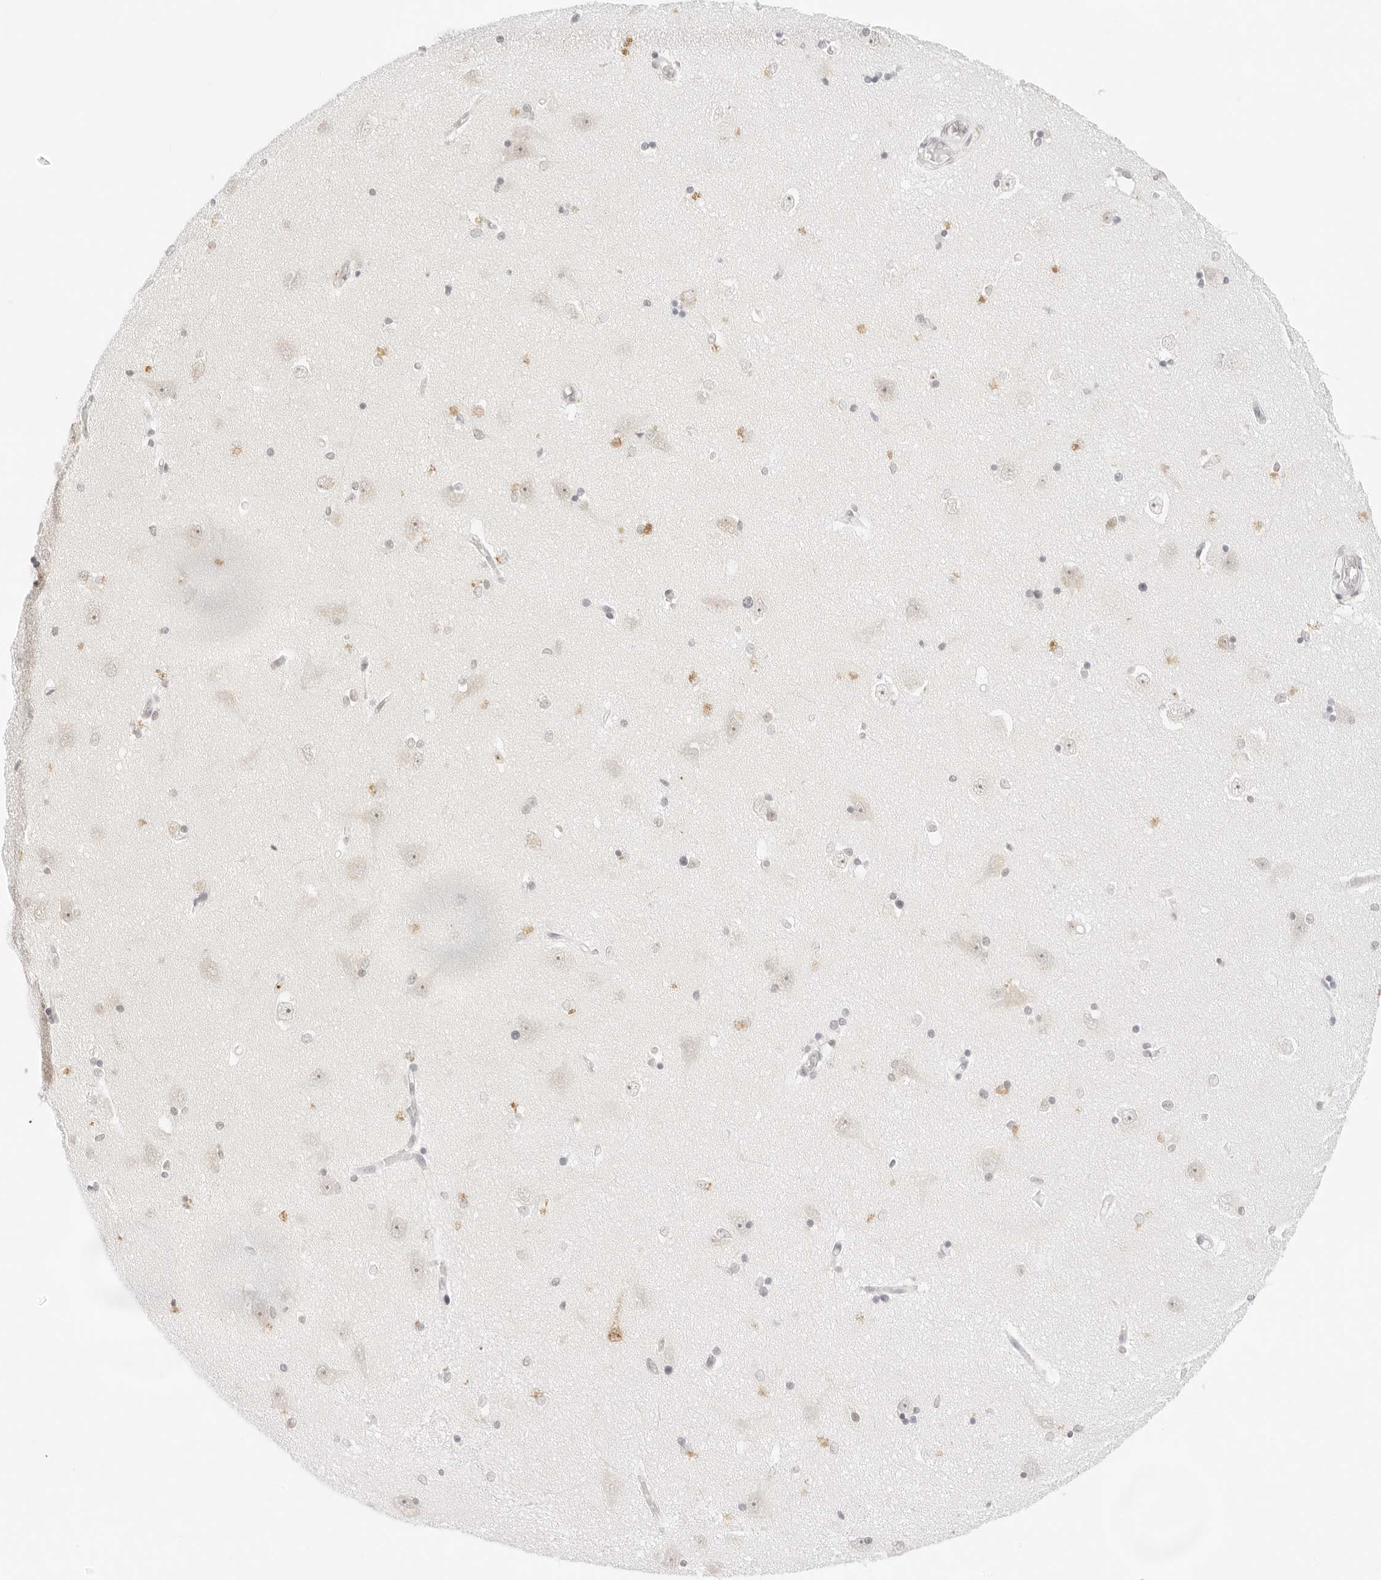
{"staining": {"intensity": "weak", "quantity": "<25%", "location": "cytoplasmic/membranous"}, "tissue": "hippocampus", "cell_type": "Glial cells", "image_type": "normal", "snomed": [{"axis": "morphology", "description": "Normal tissue, NOS"}, {"axis": "topography", "description": "Hippocampus"}], "caption": "Immunohistochemistry (IHC) histopathology image of normal human hippocampus stained for a protein (brown), which shows no positivity in glial cells. (Brightfield microscopy of DAB IHC at high magnification).", "gene": "GNAS", "patient": {"sex": "male", "age": 45}}